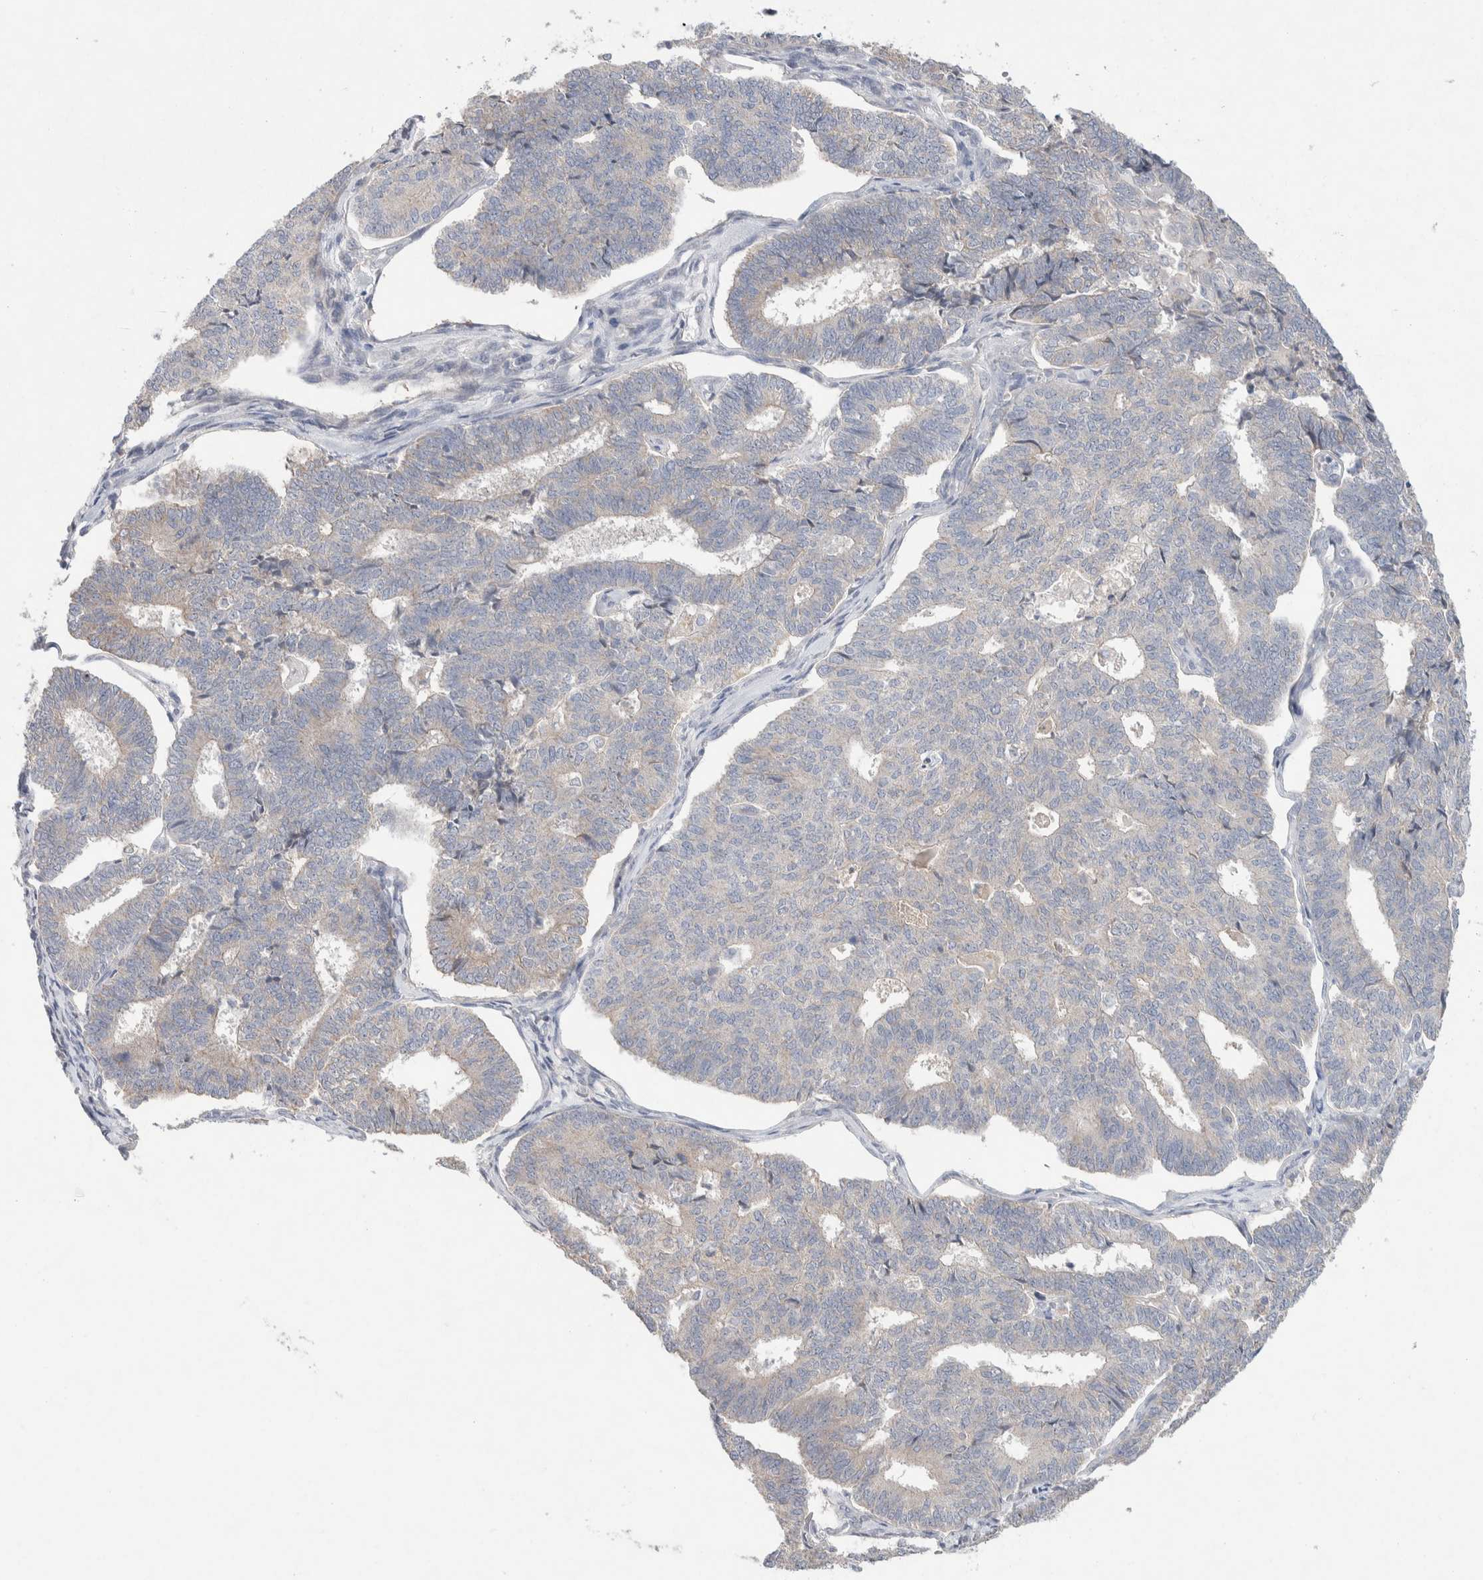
{"staining": {"intensity": "weak", "quantity": "<25%", "location": "cytoplasmic/membranous"}, "tissue": "endometrial cancer", "cell_type": "Tumor cells", "image_type": "cancer", "snomed": [{"axis": "morphology", "description": "Adenocarcinoma, NOS"}, {"axis": "topography", "description": "Endometrium"}], "caption": "DAB immunohistochemical staining of human endometrial cancer (adenocarcinoma) displays no significant expression in tumor cells.", "gene": "CMTM4", "patient": {"sex": "female", "age": 70}}